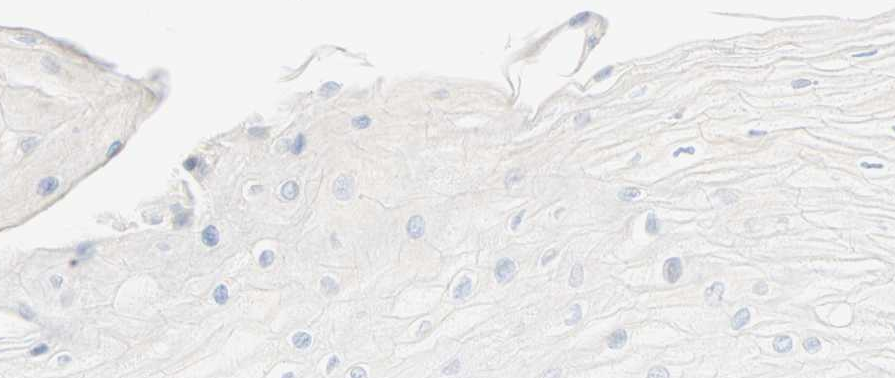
{"staining": {"intensity": "negative", "quantity": "none", "location": "none"}, "tissue": "esophagus", "cell_type": "Squamous epithelial cells", "image_type": "normal", "snomed": [{"axis": "morphology", "description": "Normal tissue, NOS"}, {"axis": "morphology", "description": "Squamous cell carcinoma, NOS"}, {"axis": "topography", "description": "Esophagus"}], "caption": "This micrograph is of benign esophagus stained with immunohistochemistry (IHC) to label a protein in brown with the nuclei are counter-stained blue. There is no positivity in squamous epithelial cells. The staining is performed using DAB (3,3'-diaminobenzidine) brown chromogen with nuclei counter-stained in using hematoxylin.", "gene": "SELENBP1", "patient": {"sex": "male", "age": 65}}